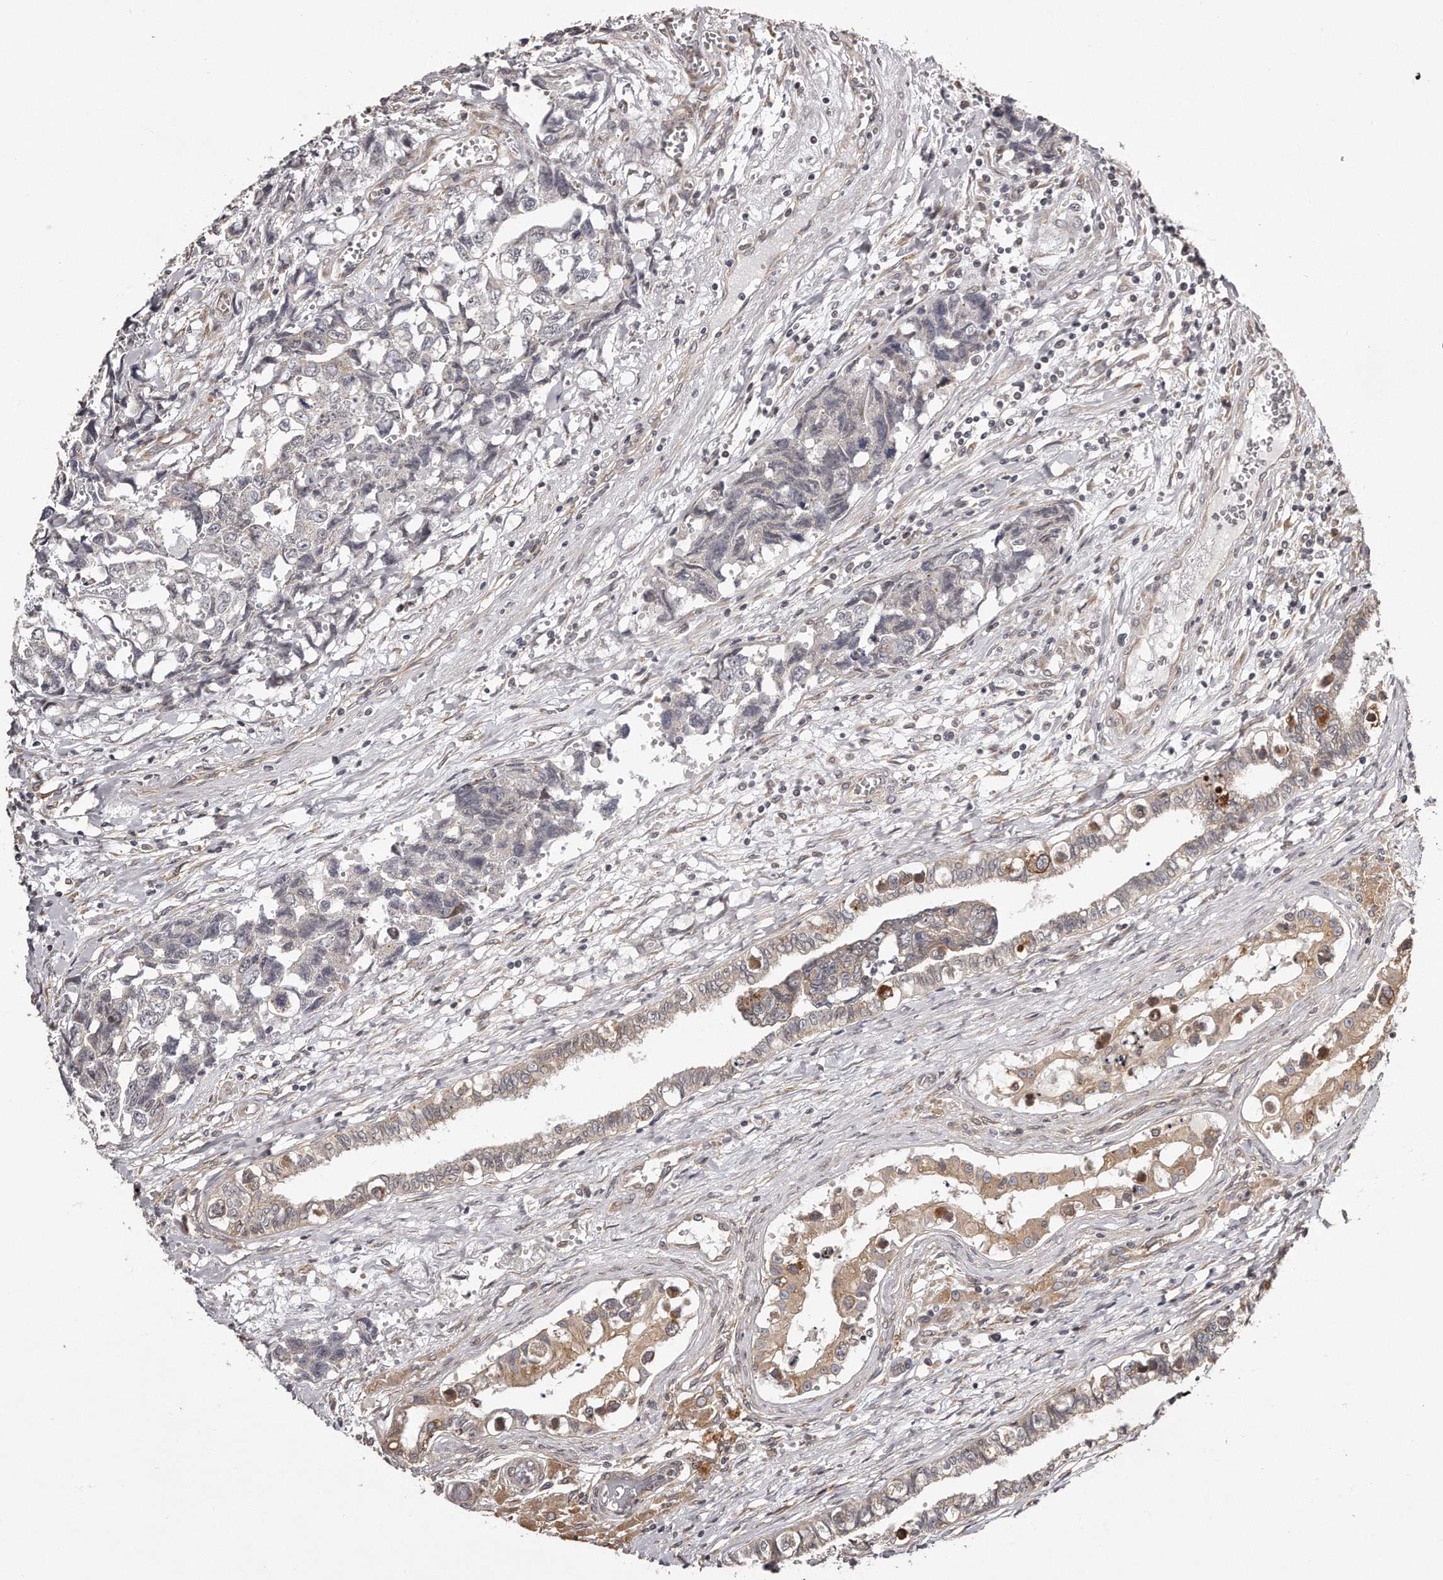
{"staining": {"intensity": "negative", "quantity": "none", "location": "none"}, "tissue": "testis cancer", "cell_type": "Tumor cells", "image_type": "cancer", "snomed": [{"axis": "morphology", "description": "Carcinoma, Embryonal, NOS"}, {"axis": "topography", "description": "Testis"}], "caption": "Tumor cells show no significant protein positivity in testis cancer.", "gene": "TRAPPC14", "patient": {"sex": "male", "age": 31}}